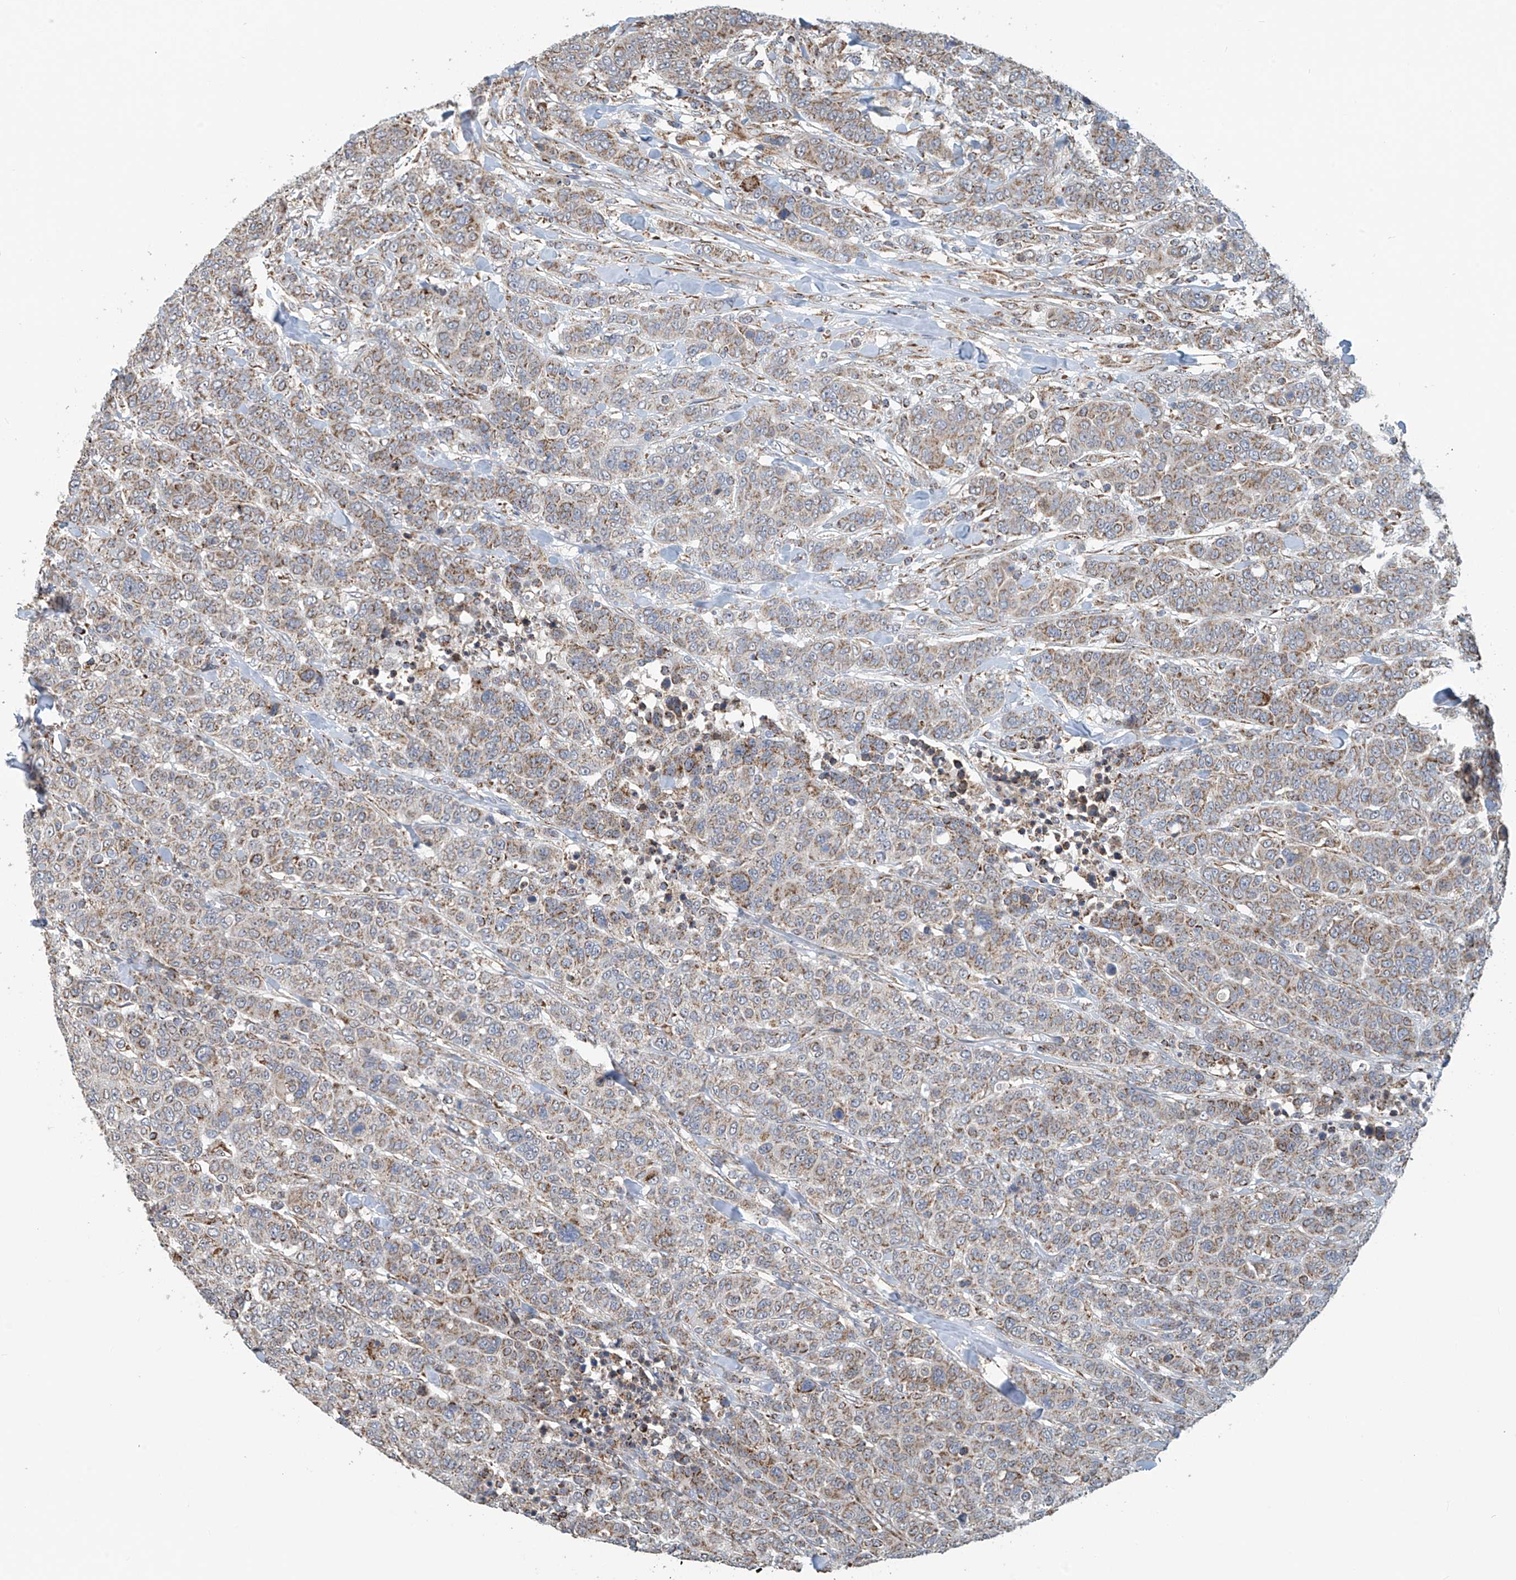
{"staining": {"intensity": "moderate", "quantity": ">75%", "location": "cytoplasmic/membranous"}, "tissue": "breast cancer", "cell_type": "Tumor cells", "image_type": "cancer", "snomed": [{"axis": "morphology", "description": "Duct carcinoma"}, {"axis": "topography", "description": "Breast"}], "caption": "Human intraductal carcinoma (breast) stained for a protein (brown) reveals moderate cytoplasmic/membranous positive positivity in about >75% of tumor cells.", "gene": "COMMD1", "patient": {"sex": "female", "age": 37}}